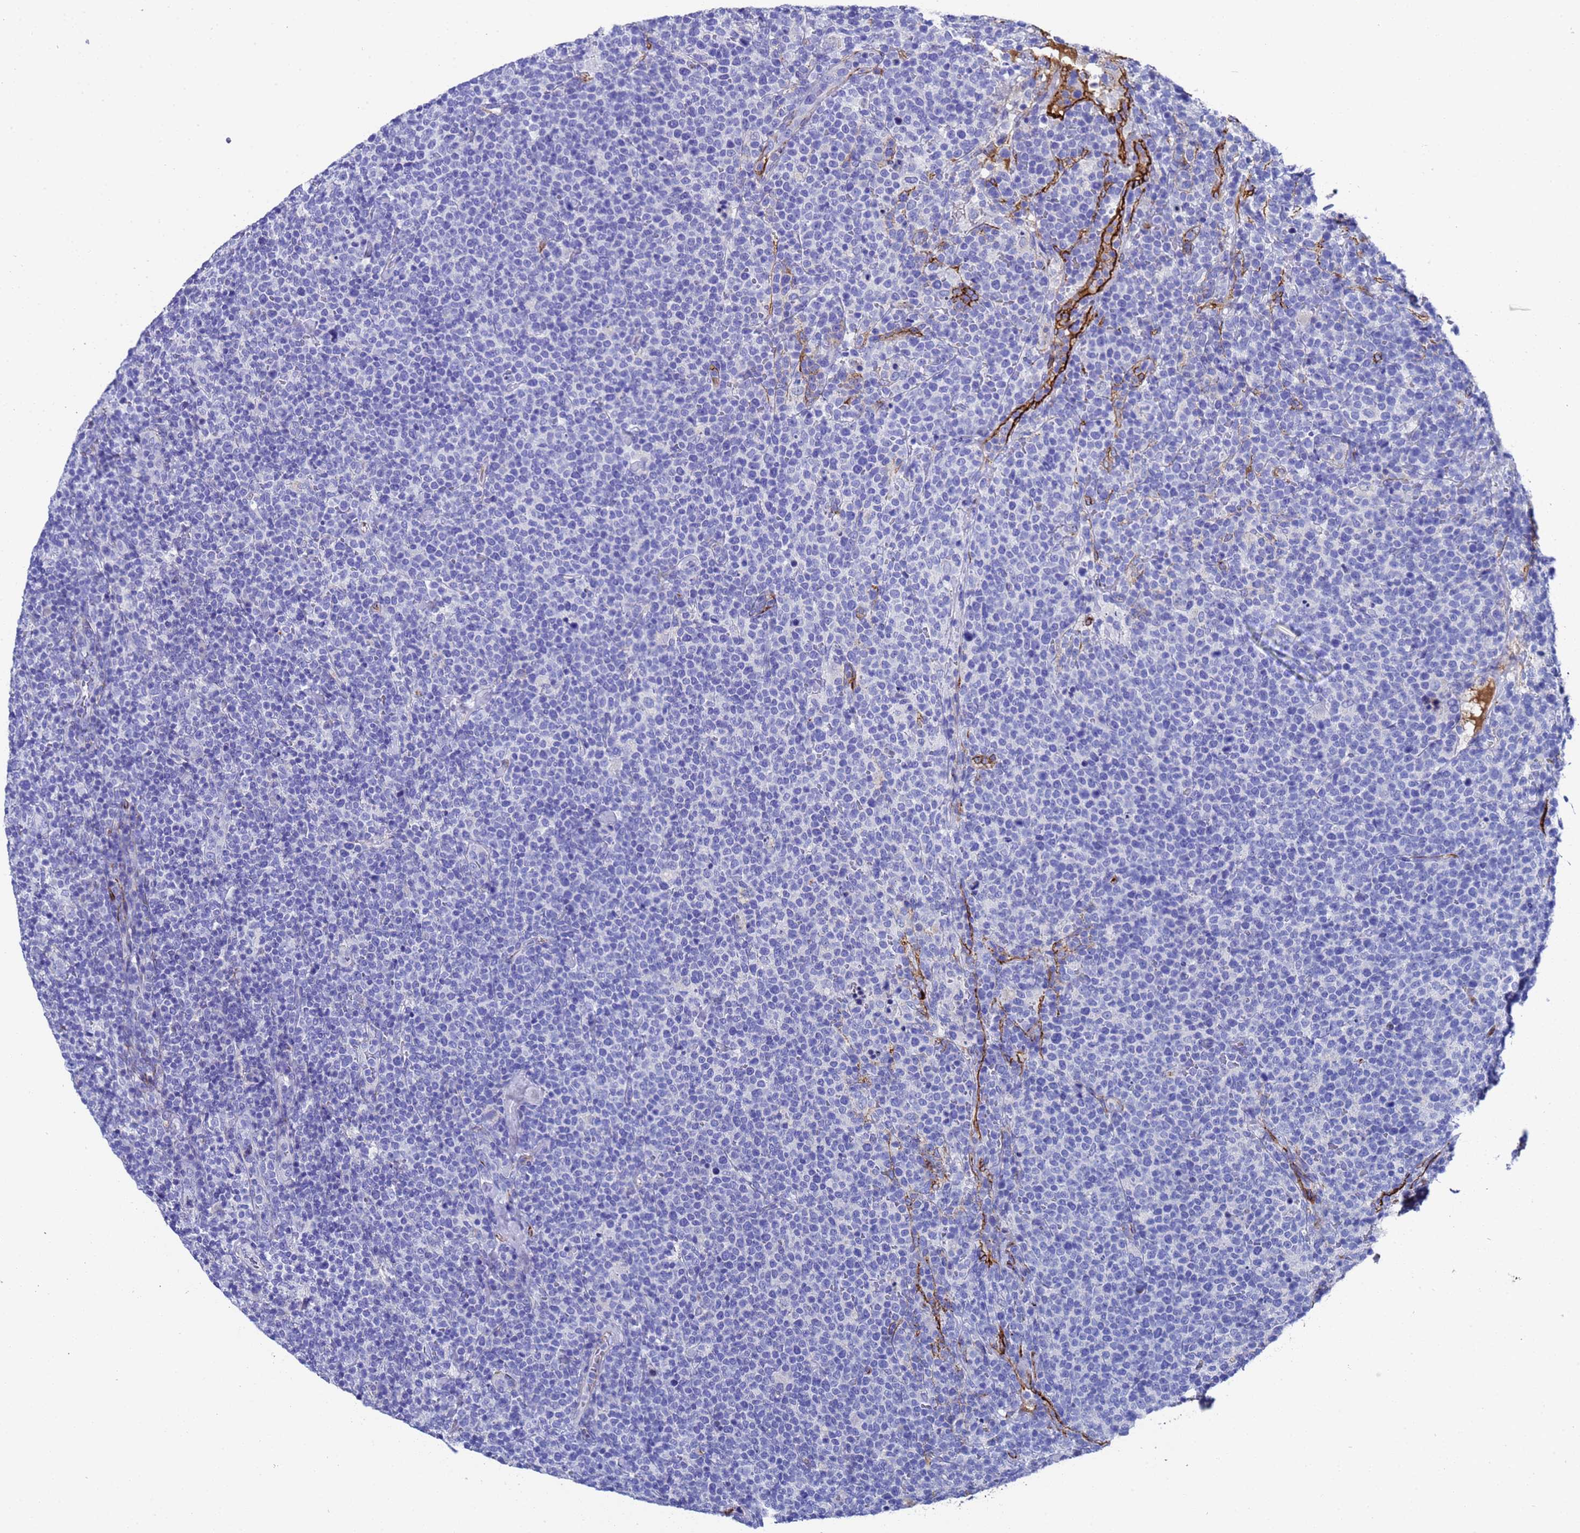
{"staining": {"intensity": "negative", "quantity": "none", "location": "none"}, "tissue": "lymphoma", "cell_type": "Tumor cells", "image_type": "cancer", "snomed": [{"axis": "morphology", "description": "Malignant lymphoma, non-Hodgkin's type, High grade"}, {"axis": "topography", "description": "Lymph node"}], "caption": "Tumor cells are negative for brown protein staining in lymphoma.", "gene": "ADIPOQ", "patient": {"sex": "male", "age": 61}}